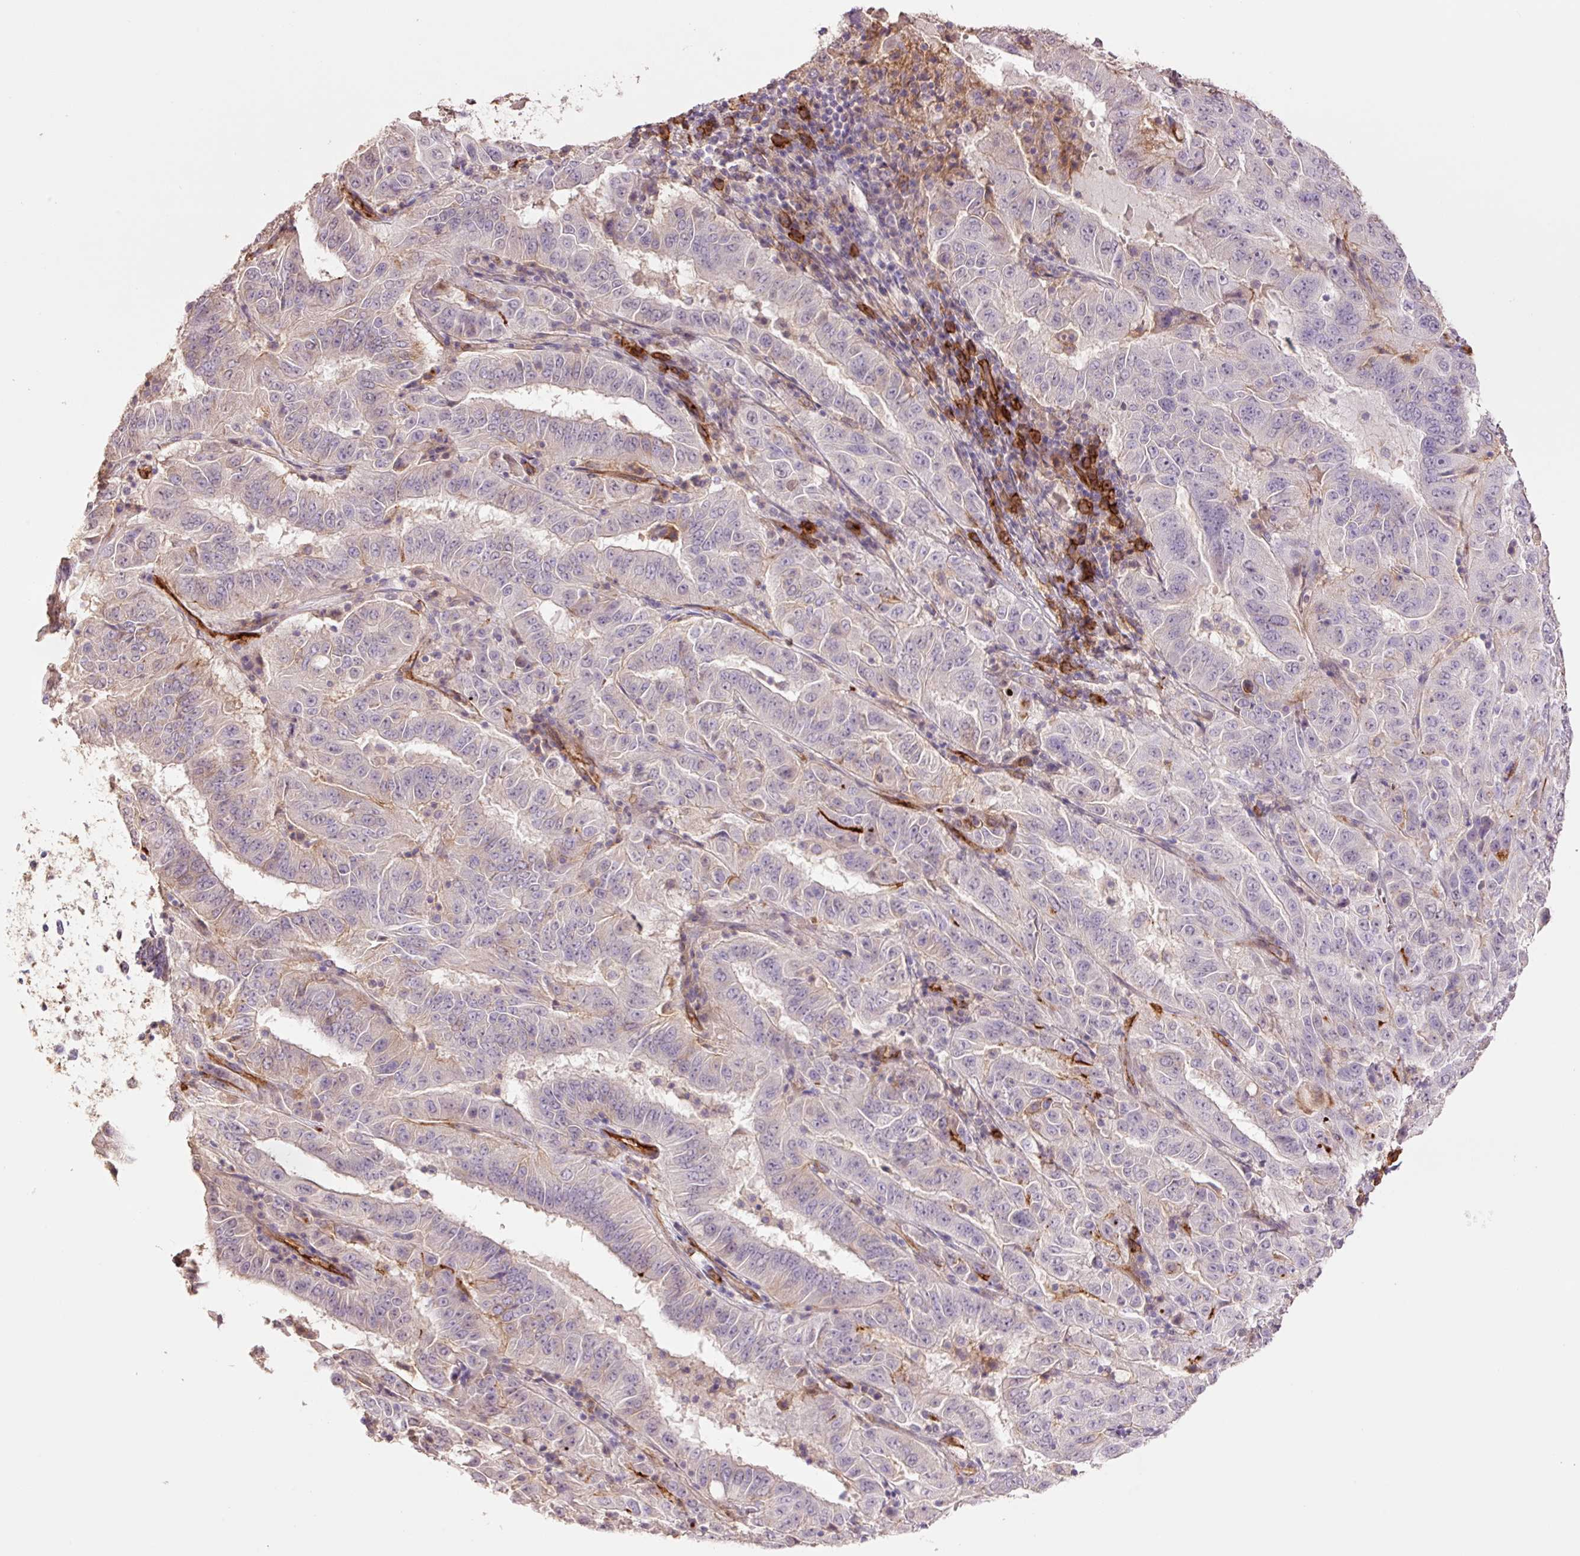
{"staining": {"intensity": "weak", "quantity": "<25%", "location": "cytoplasmic/membranous"}, "tissue": "pancreatic cancer", "cell_type": "Tumor cells", "image_type": "cancer", "snomed": [{"axis": "morphology", "description": "Adenocarcinoma, NOS"}, {"axis": "topography", "description": "Pancreas"}], "caption": "Immunohistochemical staining of pancreatic cancer (adenocarcinoma) shows no significant positivity in tumor cells. Brightfield microscopy of IHC stained with DAB (brown) and hematoxylin (blue), captured at high magnification.", "gene": "SLC1A4", "patient": {"sex": "male", "age": 63}}